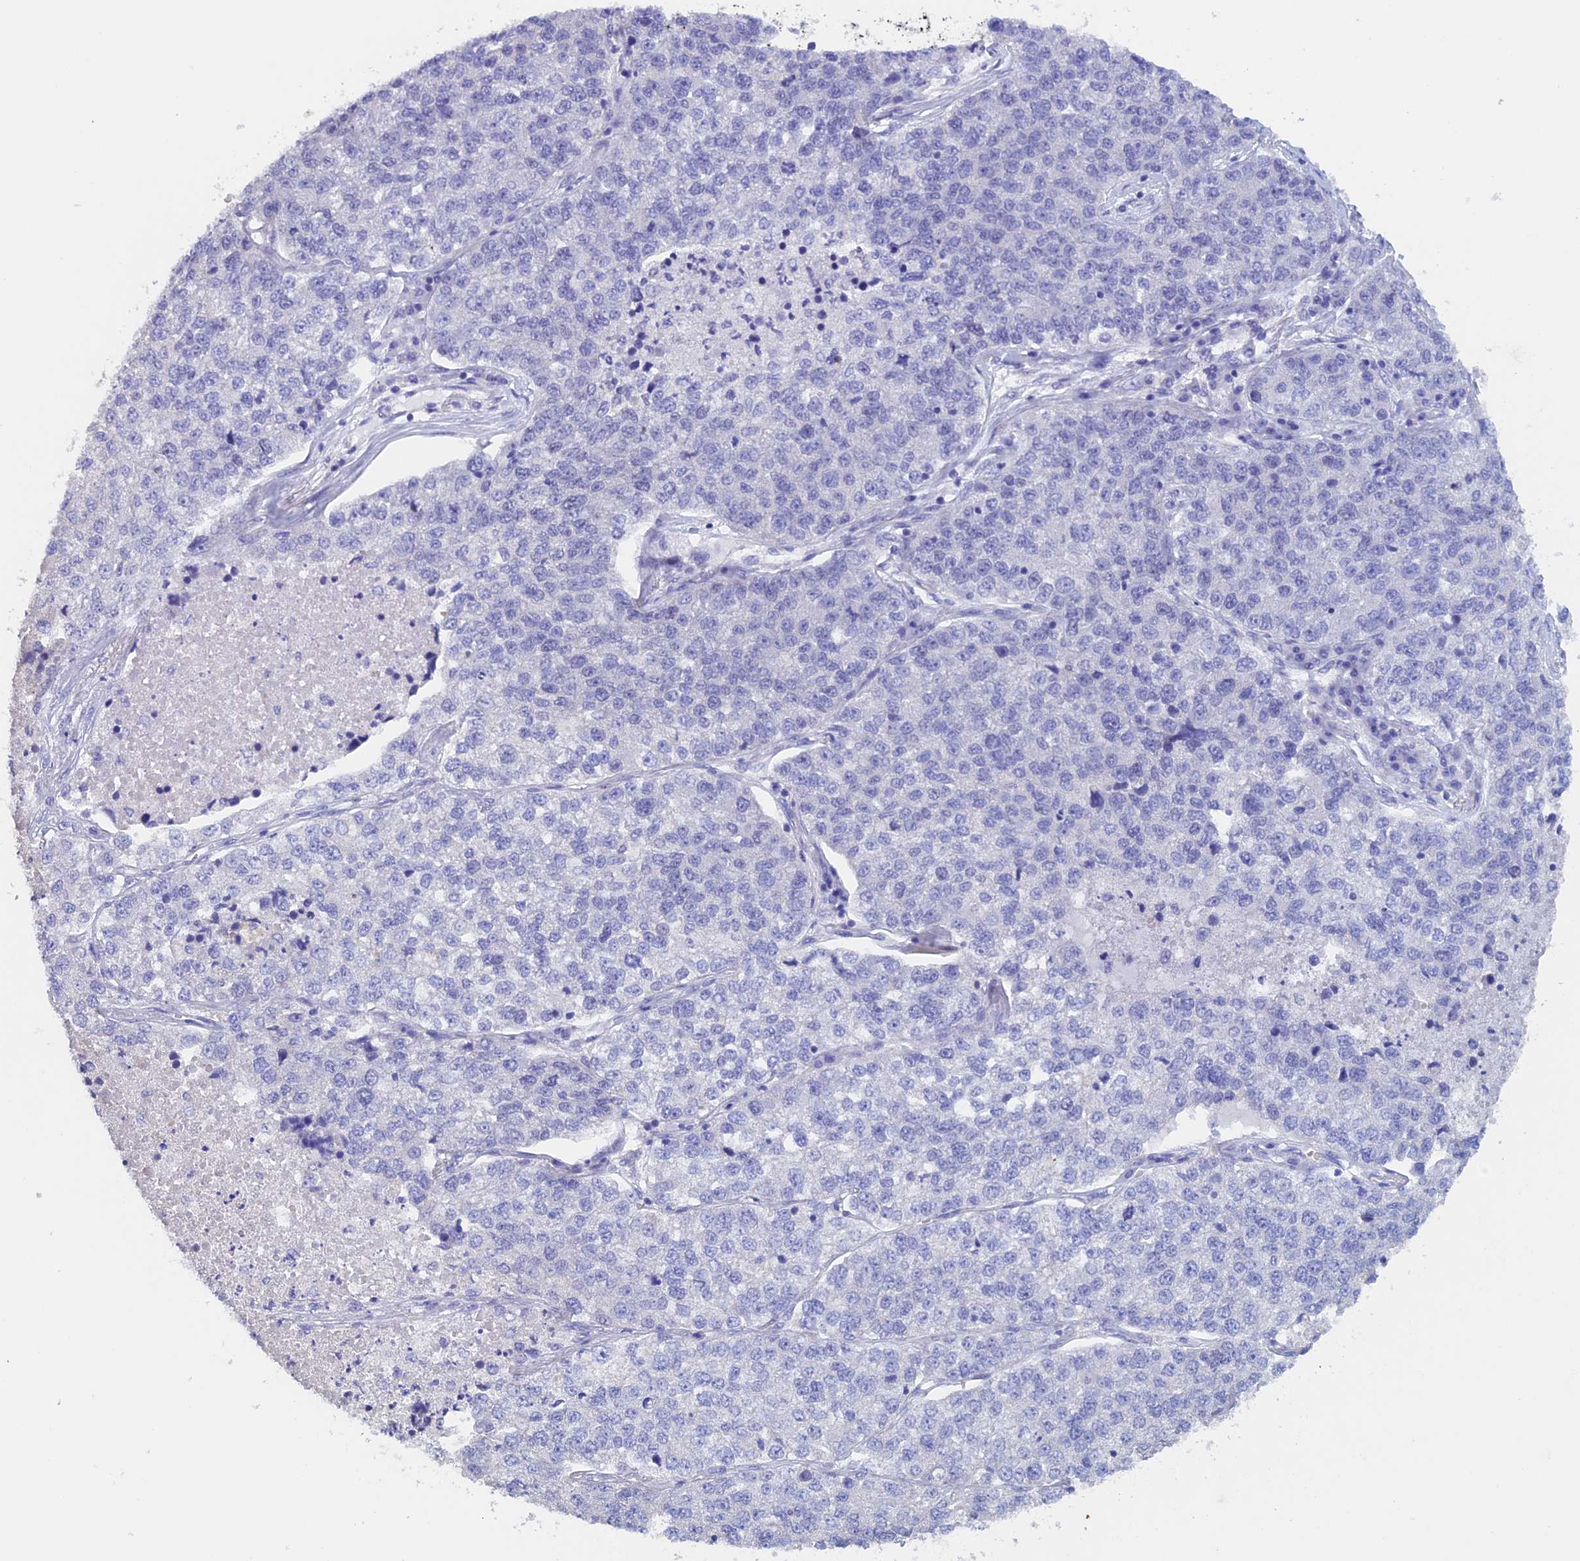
{"staining": {"intensity": "negative", "quantity": "none", "location": "none"}, "tissue": "lung cancer", "cell_type": "Tumor cells", "image_type": "cancer", "snomed": [{"axis": "morphology", "description": "Adenocarcinoma, NOS"}, {"axis": "topography", "description": "Lung"}], "caption": "Tumor cells are negative for protein expression in human adenocarcinoma (lung).", "gene": "PSMC3IP", "patient": {"sex": "male", "age": 49}}